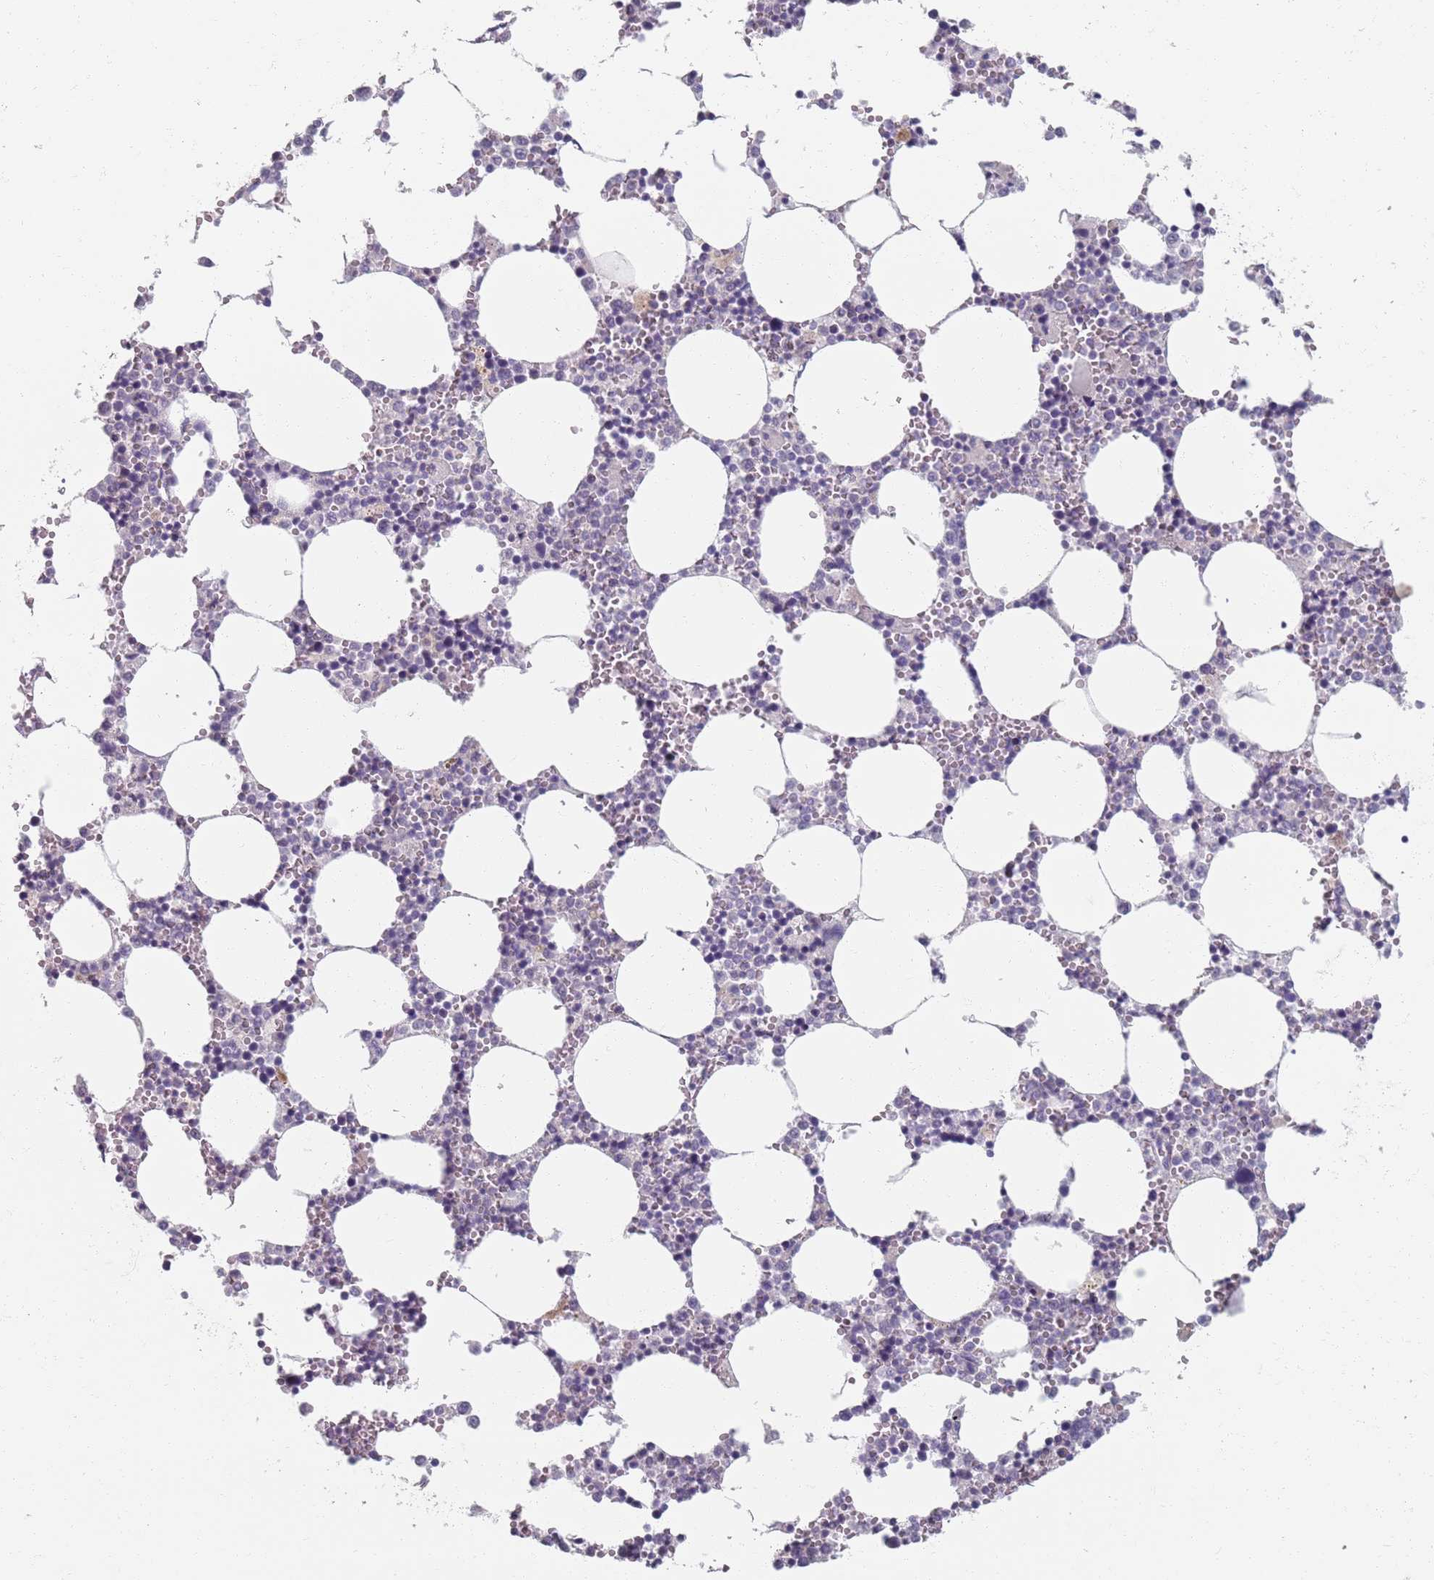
{"staining": {"intensity": "moderate", "quantity": "<25%", "location": "cytoplasmic/membranous"}, "tissue": "bone marrow", "cell_type": "Hematopoietic cells", "image_type": "normal", "snomed": [{"axis": "morphology", "description": "Normal tissue, NOS"}, {"axis": "topography", "description": "Bone marrow"}], "caption": "High-power microscopy captured an IHC histopathology image of normal bone marrow, revealing moderate cytoplasmic/membranous staining in about <25% of hematopoietic cells.", "gene": "SAMD1", "patient": {"sex": "female", "age": 64}}